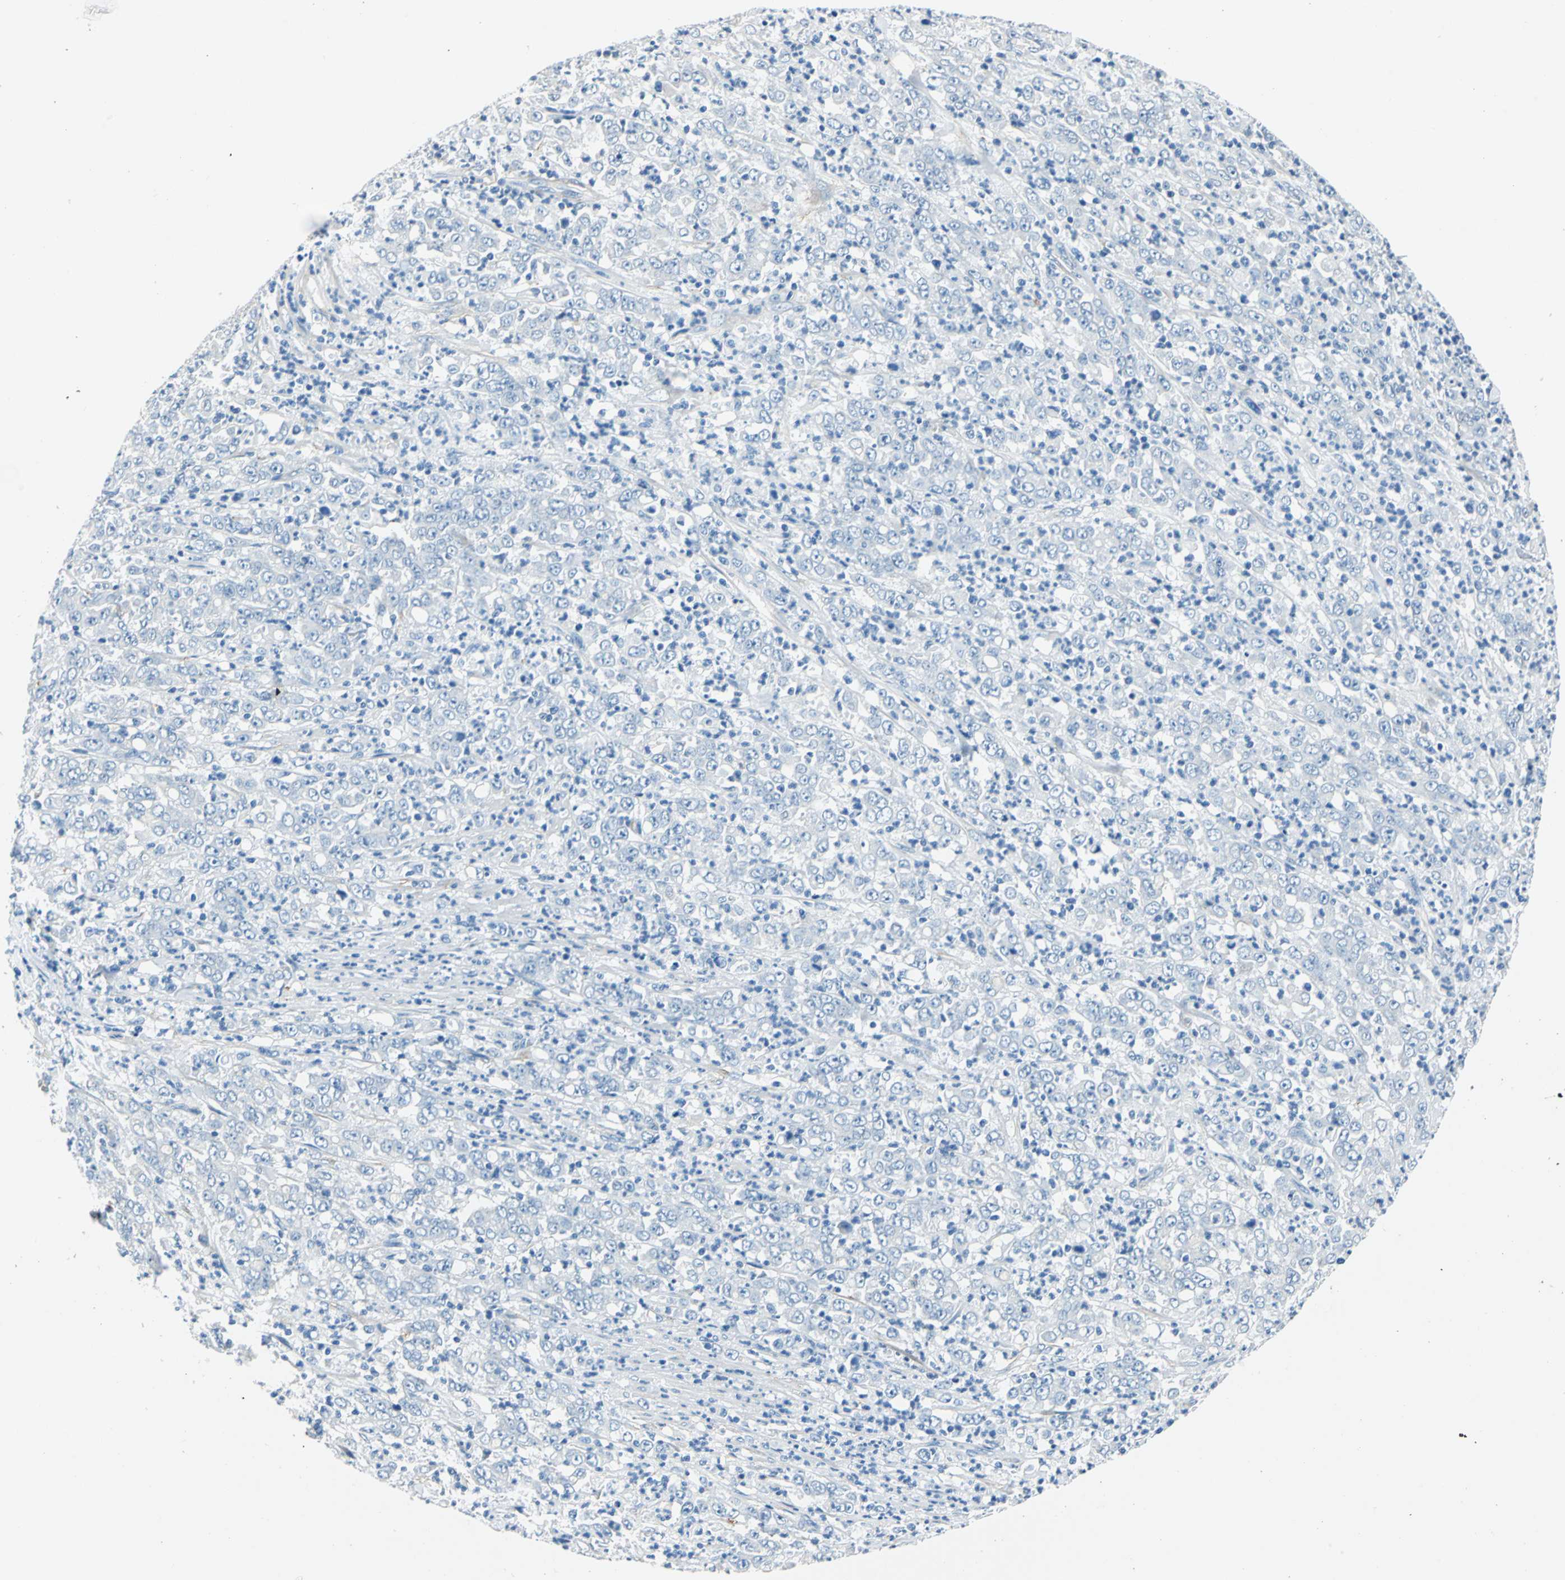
{"staining": {"intensity": "negative", "quantity": "none", "location": "none"}, "tissue": "stomach cancer", "cell_type": "Tumor cells", "image_type": "cancer", "snomed": [{"axis": "morphology", "description": "Adenocarcinoma, NOS"}, {"axis": "topography", "description": "Stomach, lower"}], "caption": "High magnification brightfield microscopy of stomach cancer stained with DAB (3,3'-diaminobenzidine) (brown) and counterstained with hematoxylin (blue): tumor cells show no significant expression.", "gene": "AKAP12", "patient": {"sex": "female", "age": 71}}